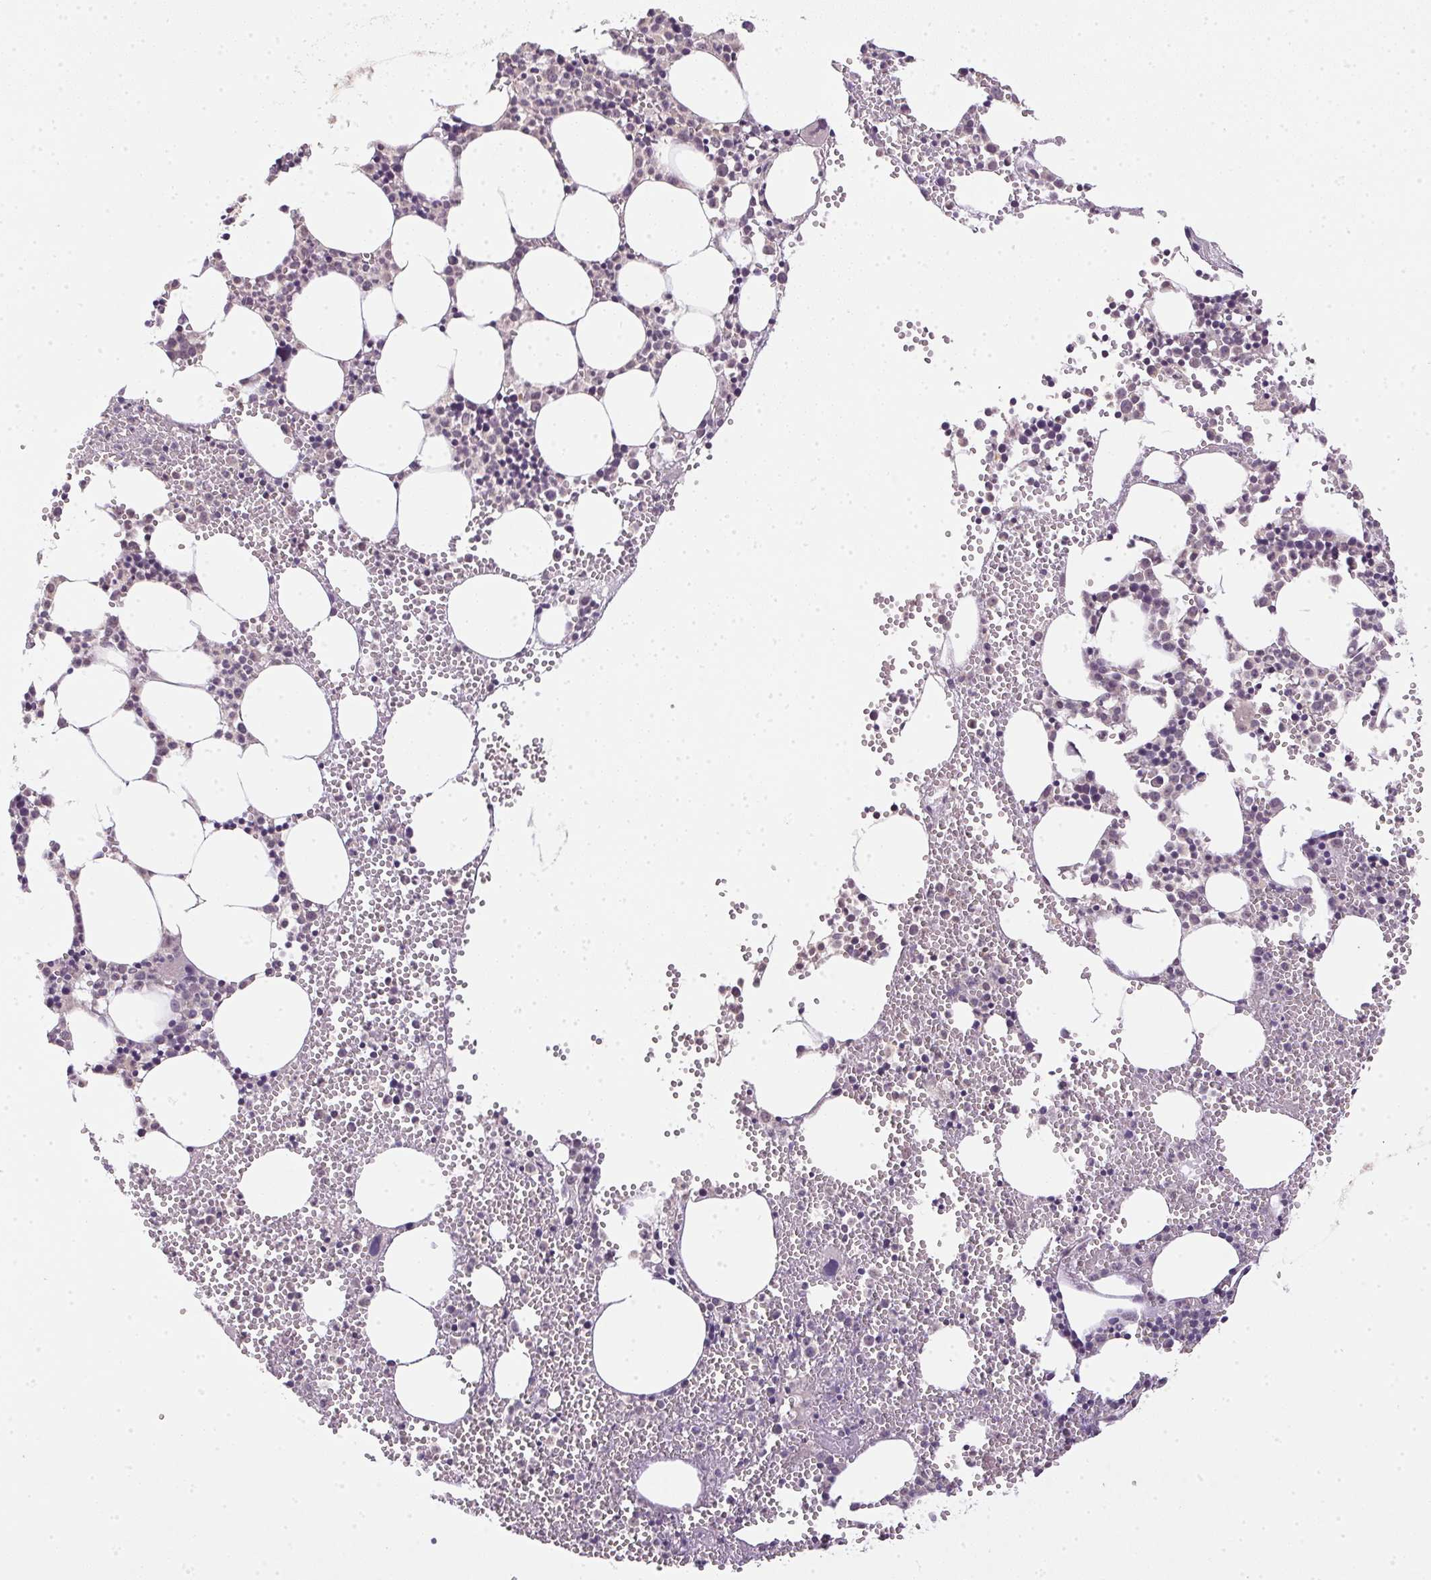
{"staining": {"intensity": "negative", "quantity": "none", "location": "none"}, "tissue": "bone marrow", "cell_type": "Hematopoietic cells", "image_type": "normal", "snomed": [{"axis": "morphology", "description": "Normal tissue, NOS"}, {"axis": "topography", "description": "Bone marrow"}], "caption": "Bone marrow was stained to show a protein in brown. There is no significant staining in hematopoietic cells. (DAB IHC visualized using brightfield microscopy, high magnification).", "gene": "PPP4R4", "patient": {"sex": "male", "age": 89}}